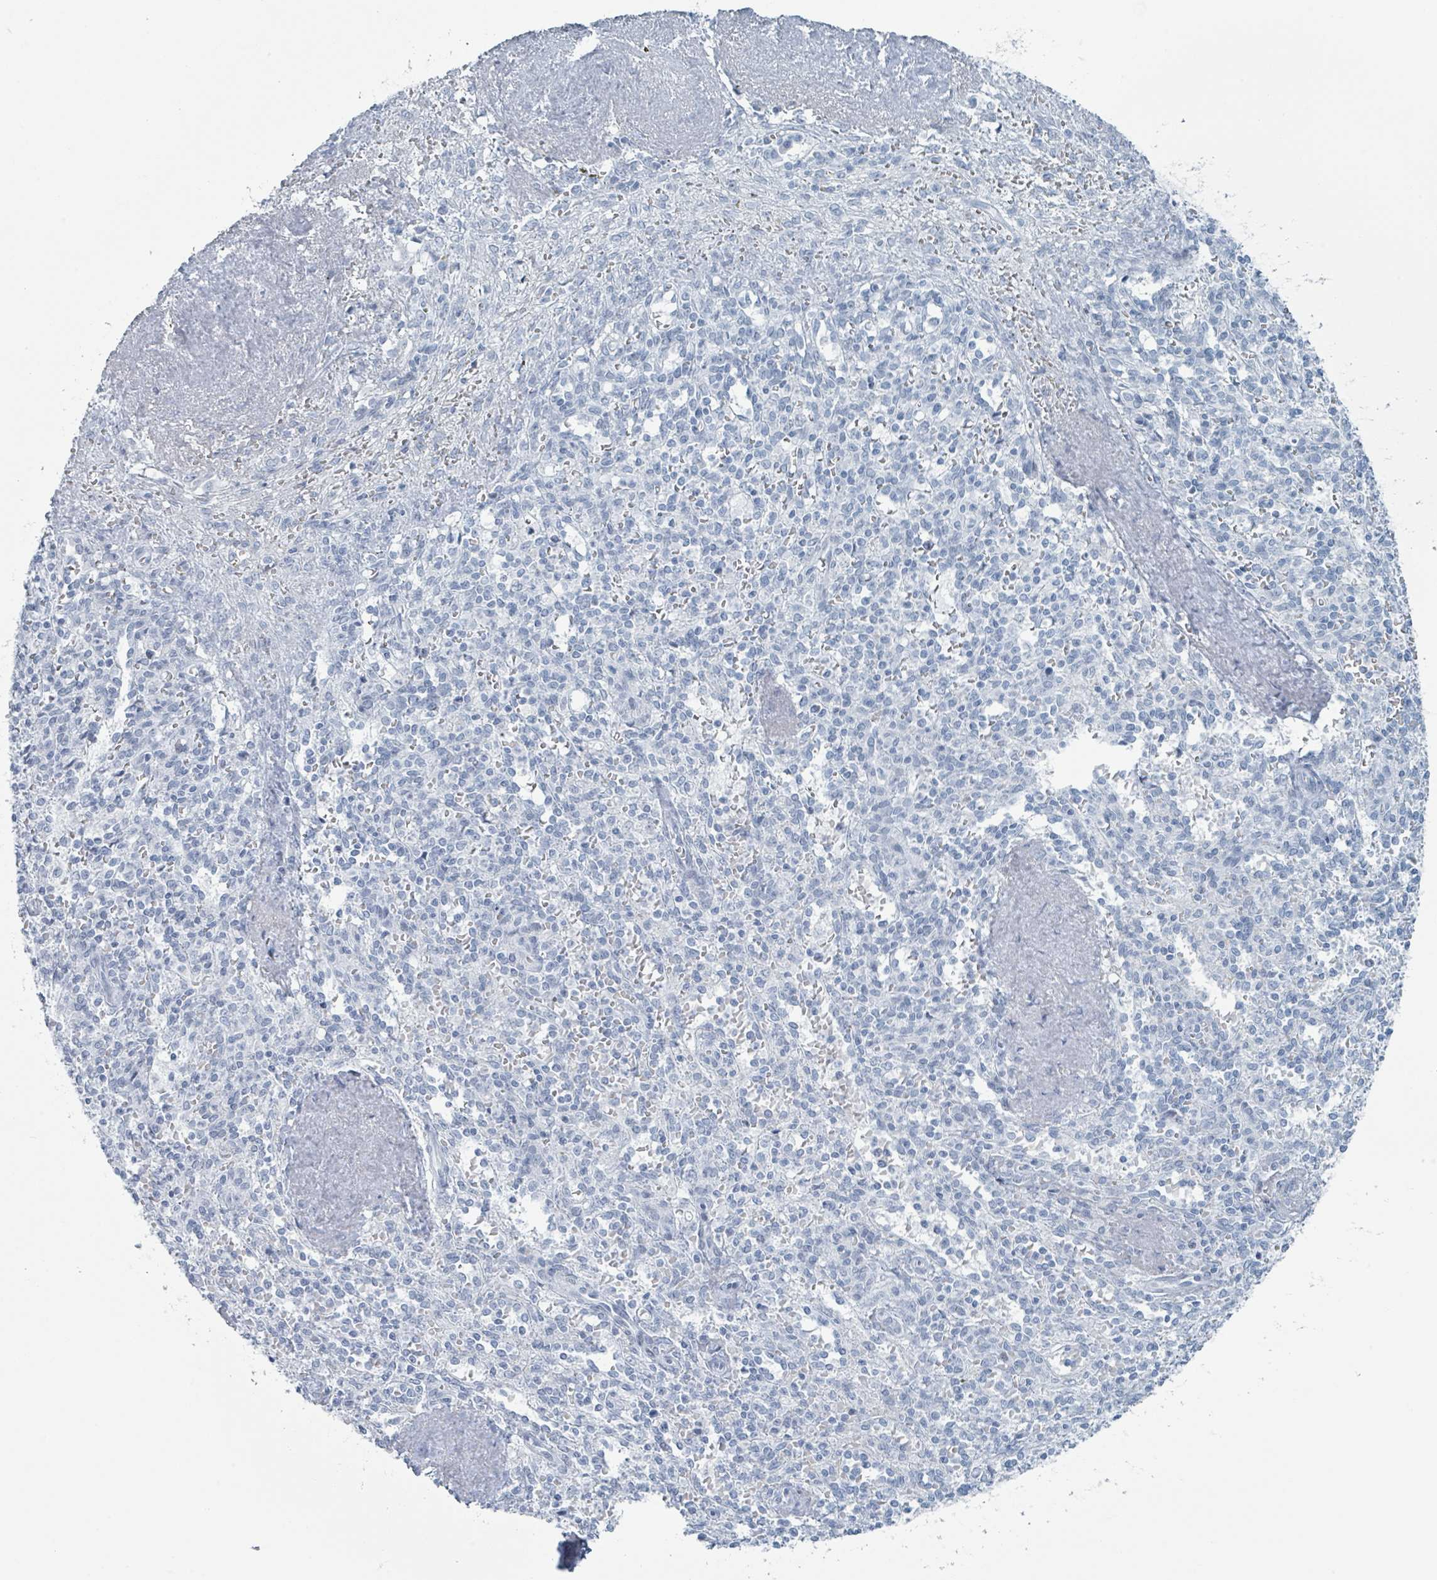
{"staining": {"intensity": "negative", "quantity": "none", "location": "none"}, "tissue": "spleen", "cell_type": "Cells in red pulp", "image_type": "normal", "snomed": [{"axis": "morphology", "description": "Normal tissue, NOS"}, {"axis": "topography", "description": "Spleen"}], "caption": "This photomicrograph is of normal spleen stained with immunohistochemistry (IHC) to label a protein in brown with the nuclei are counter-stained blue. There is no staining in cells in red pulp.", "gene": "GPR15LG", "patient": {"sex": "female", "age": 70}}